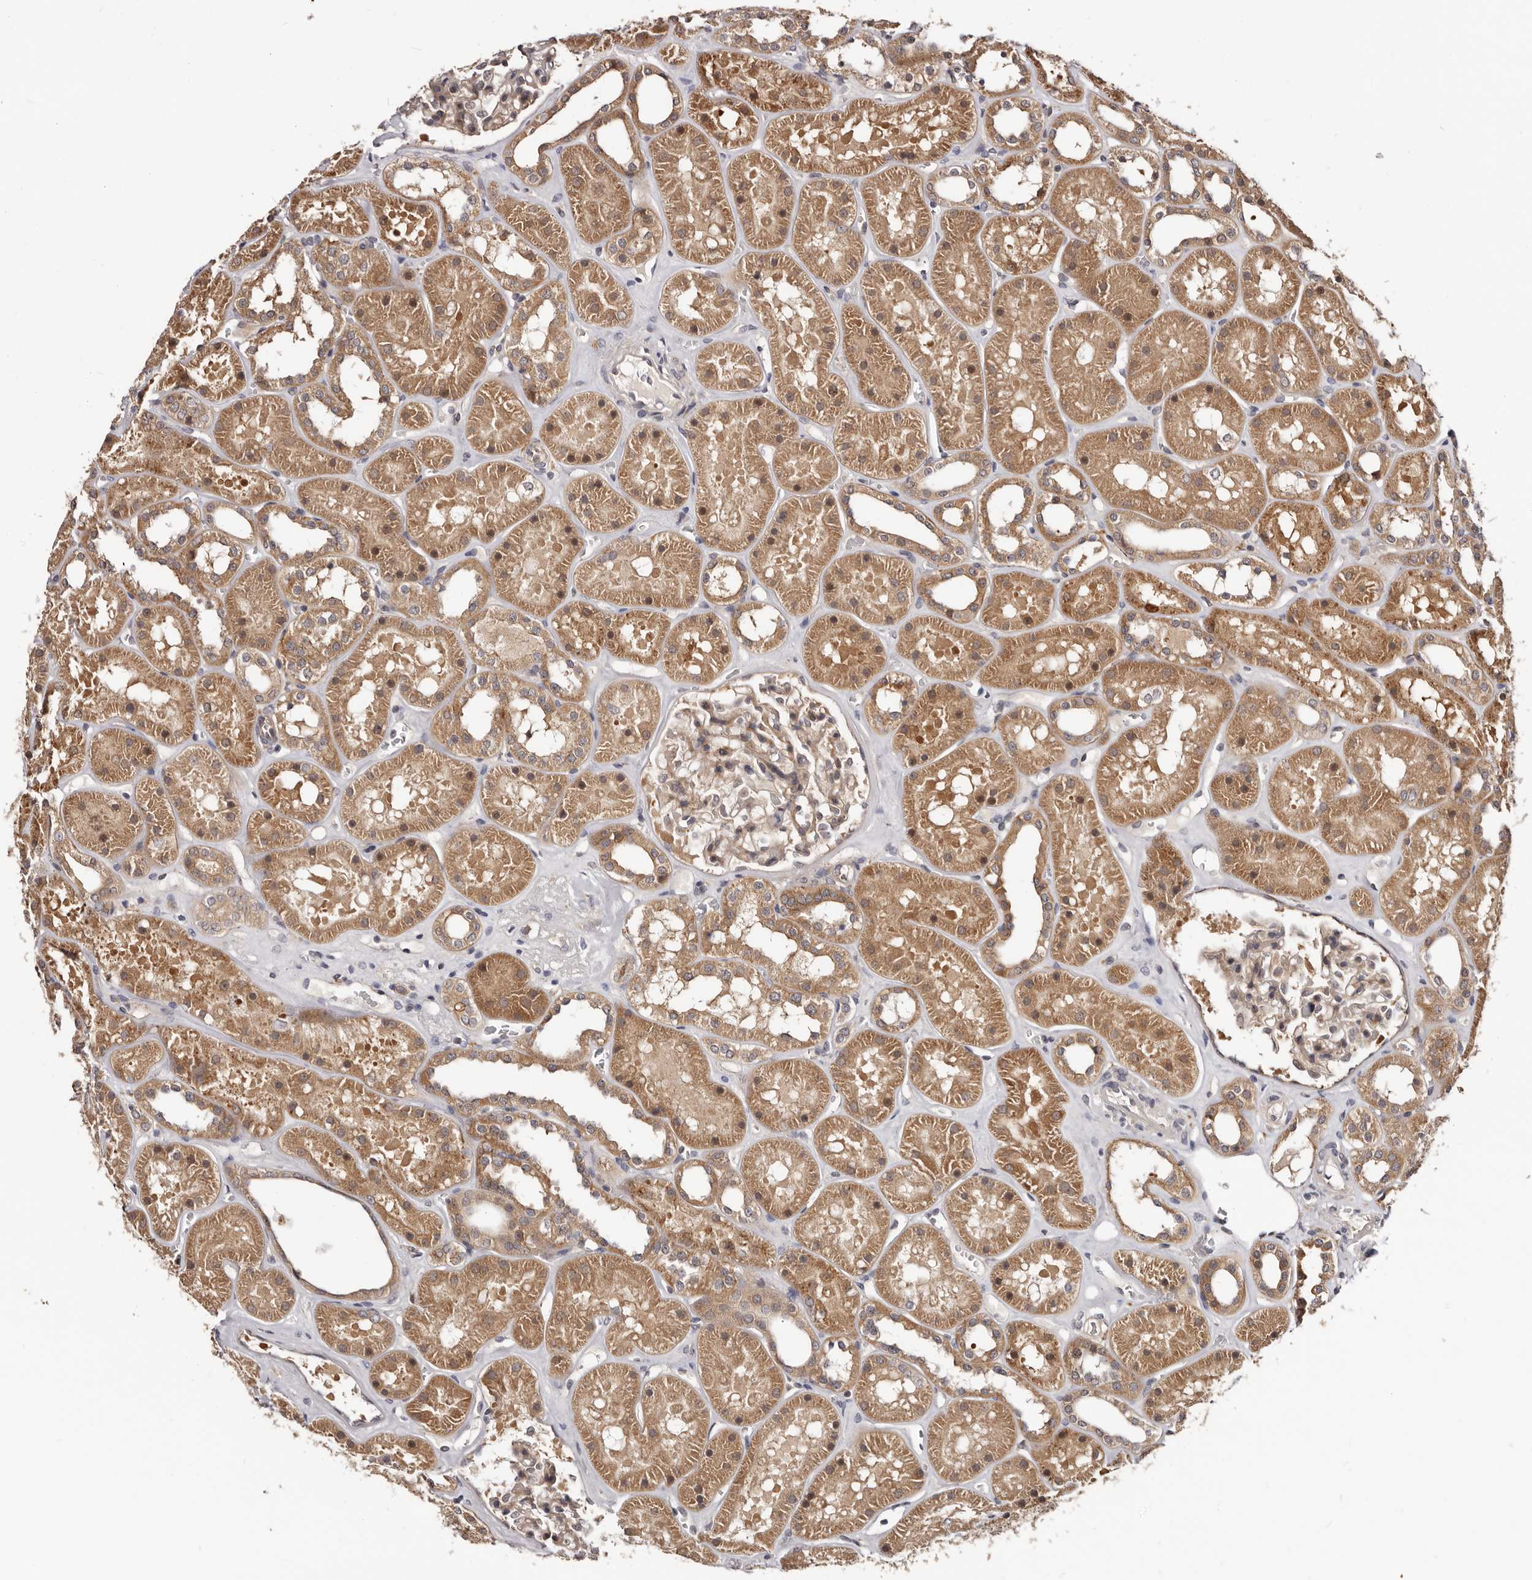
{"staining": {"intensity": "weak", "quantity": ">75%", "location": "cytoplasmic/membranous"}, "tissue": "kidney", "cell_type": "Cells in glomeruli", "image_type": "normal", "snomed": [{"axis": "morphology", "description": "Normal tissue, NOS"}, {"axis": "topography", "description": "Kidney"}], "caption": "Immunohistochemical staining of benign kidney reveals low levels of weak cytoplasmic/membranous expression in about >75% of cells in glomeruli. (DAB IHC, brown staining for protein, blue staining for nuclei).", "gene": "MDP1", "patient": {"sex": "female", "age": 41}}